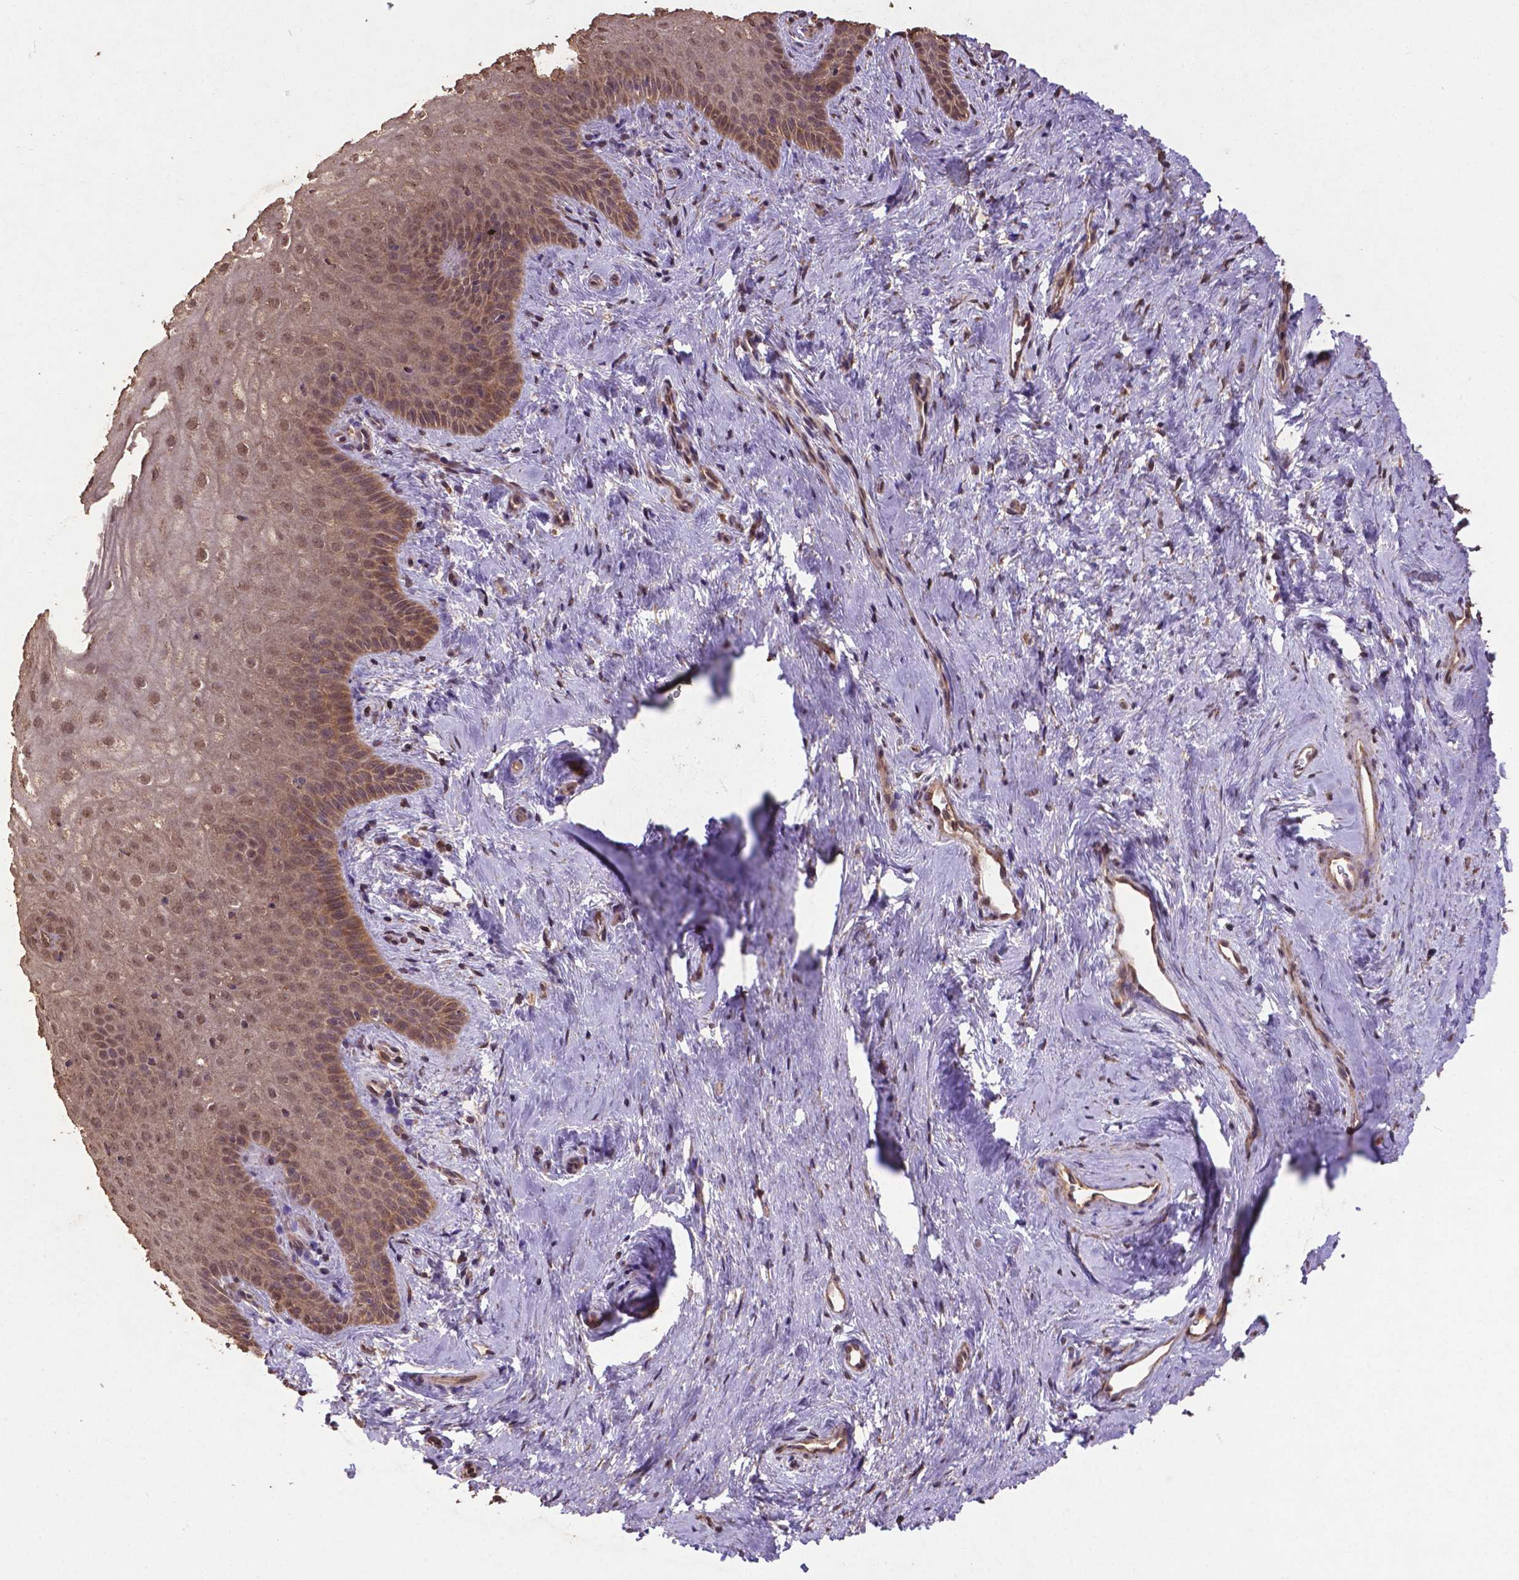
{"staining": {"intensity": "moderate", "quantity": ">75%", "location": "cytoplasmic/membranous,nuclear"}, "tissue": "vagina", "cell_type": "Squamous epithelial cells", "image_type": "normal", "snomed": [{"axis": "morphology", "description": "Normal tissue, NOS"}, {"axis": "topography", "description": "Vagina"}], "caption": "Brown immunohistochemical staining in unremarkable vagina reveals moderate cytoplasmic/membranous,nuclear staining in approximately >75% of squamous epithelial cells. (DAB (3,3'-diaminobenzidine) = brown stain, brightfield microscopy at high magnification).", "gene": "DCAF1", "patient": {"sex": "female", "age": 45}}